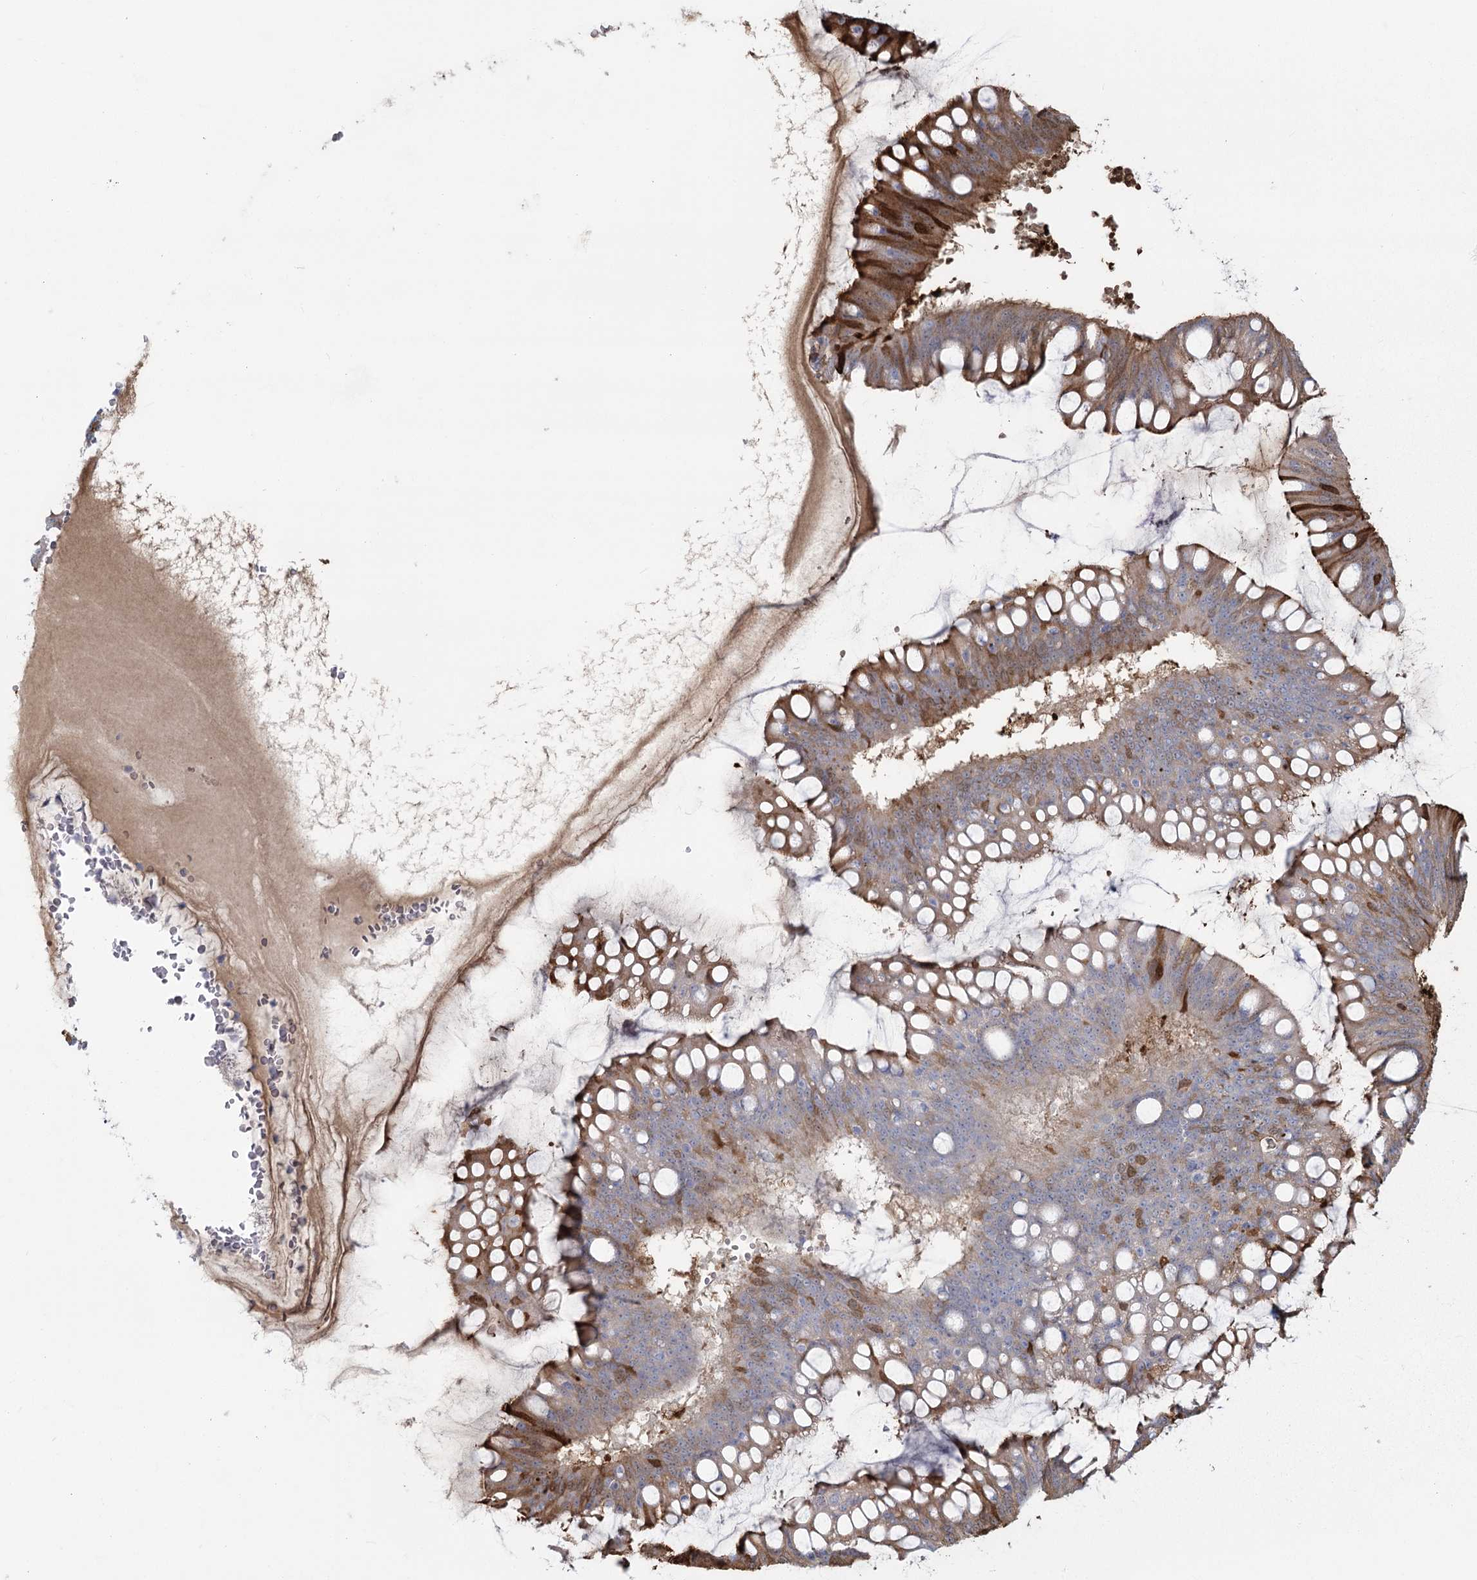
{"staining": {"intensity": "moderate", "quantity": ">75%", "location": "cytoplasmic/membranous"}, "tissue": "ovarian cancer", "cell_type": "Tumor cells", "image_type": "cancer", "snomed": [{"axis": "morphology", "description": "Cystadenocarcinoma, mucinous, NOS"}, {"axis": "topography", "description": "Ovary"}], "caption": "Immunohistochemical staining of ovarian mucinous cystadenocarcinoma displays medium levels of moderate cytoplasmic/membranous protein expression in approximately >75% of tumor cells. (IHC, brightfield microscopy, high magnification).", "gene": "SLC6A19", "patient": {"sex": "female", "age": 73}}